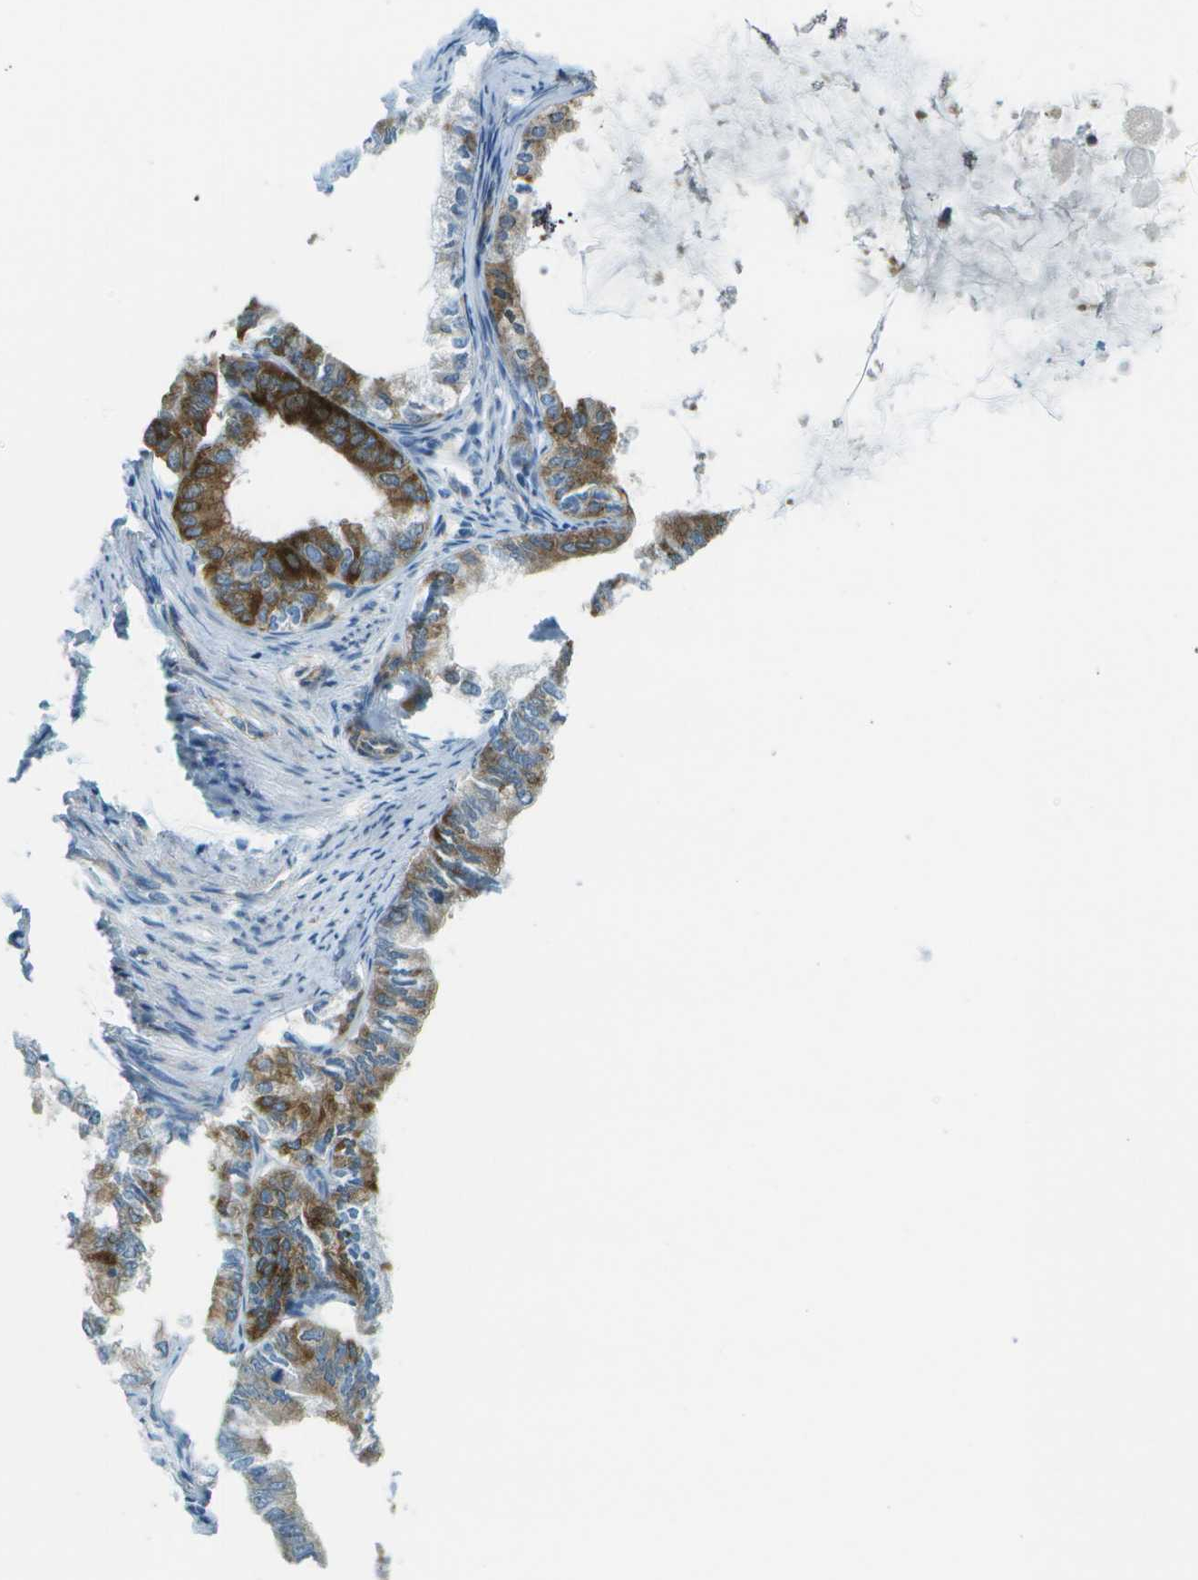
{"staining": {"intensity": "strong", "quantity": "<25%", "location": "cytoplasmic/membranous"}, "tissue": "endometrial cancer", "cell_type": "Tumor cells", "image_type": "cancer", "snomed": [{"axis": "morphology", "description": "Adenocarcinoma, NOS"}, {"axis": "topography", "description": "Endometrium"}], "caption": "Strong cytoplasmic/membranous expression for a protein is appreciated in about <25% of tumor cells of adenocarcinoma (endometrial) using immunohistochemistry (IHC).", "gene": "WNK2", "patient": {"sex": "female", "age": 86}}